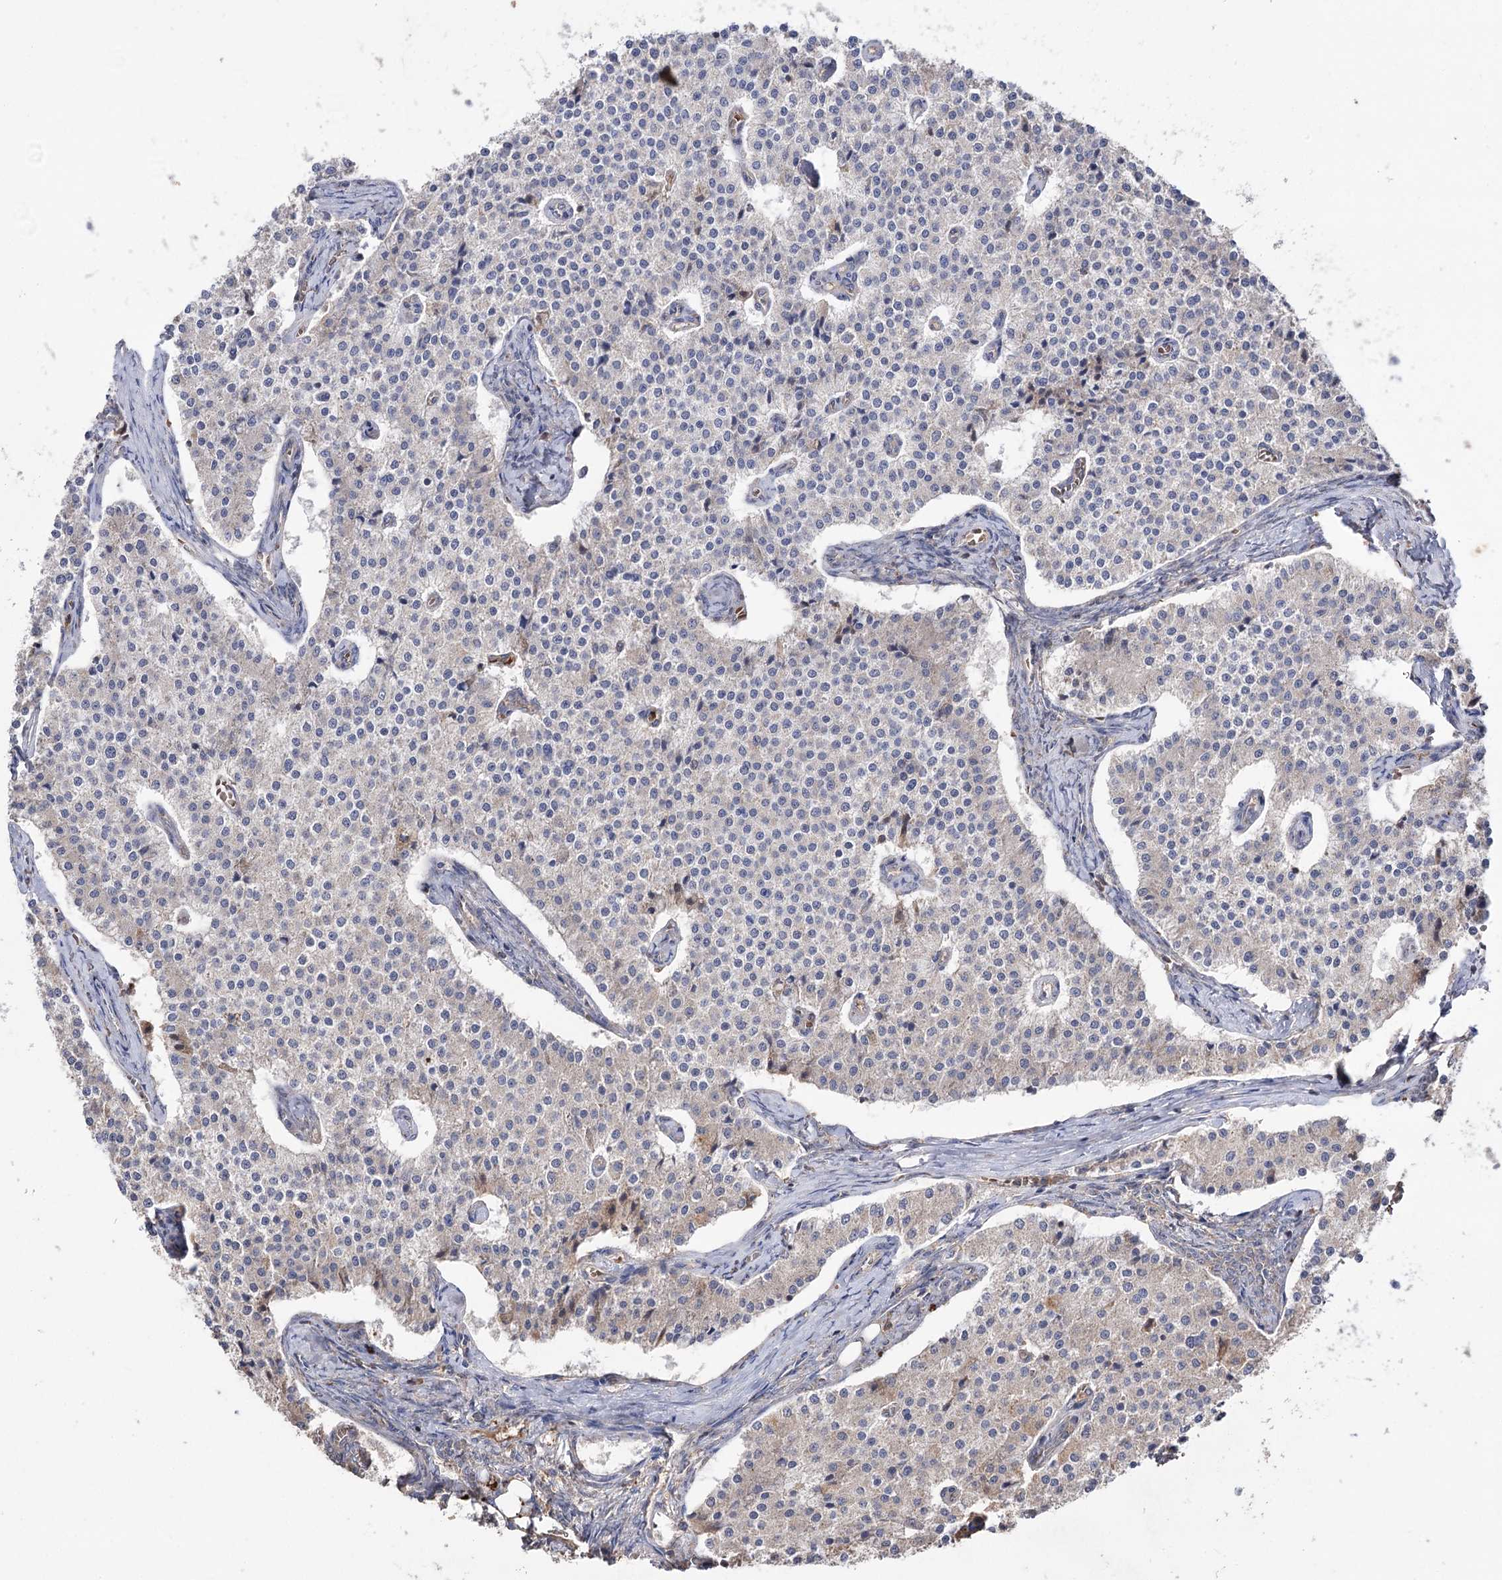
{"staining": {"intensity": "negative", "quantity": "none", "location": "none"}, "tissue": "carcinoid", "cell_type": "Tumor cells", "image_type": "cancer", "snomed": [{"axis": "morphology", "description": "Carcinoid, malignant, NOS"}, {"axis": "topography", "description": "Colon"}], "caption": "This is an IHC photomicrograph of carcinoid. There is no positivity in tumor cells.", "gene": "FAM53B", "patient": {"sex": "female", "age": 52}}